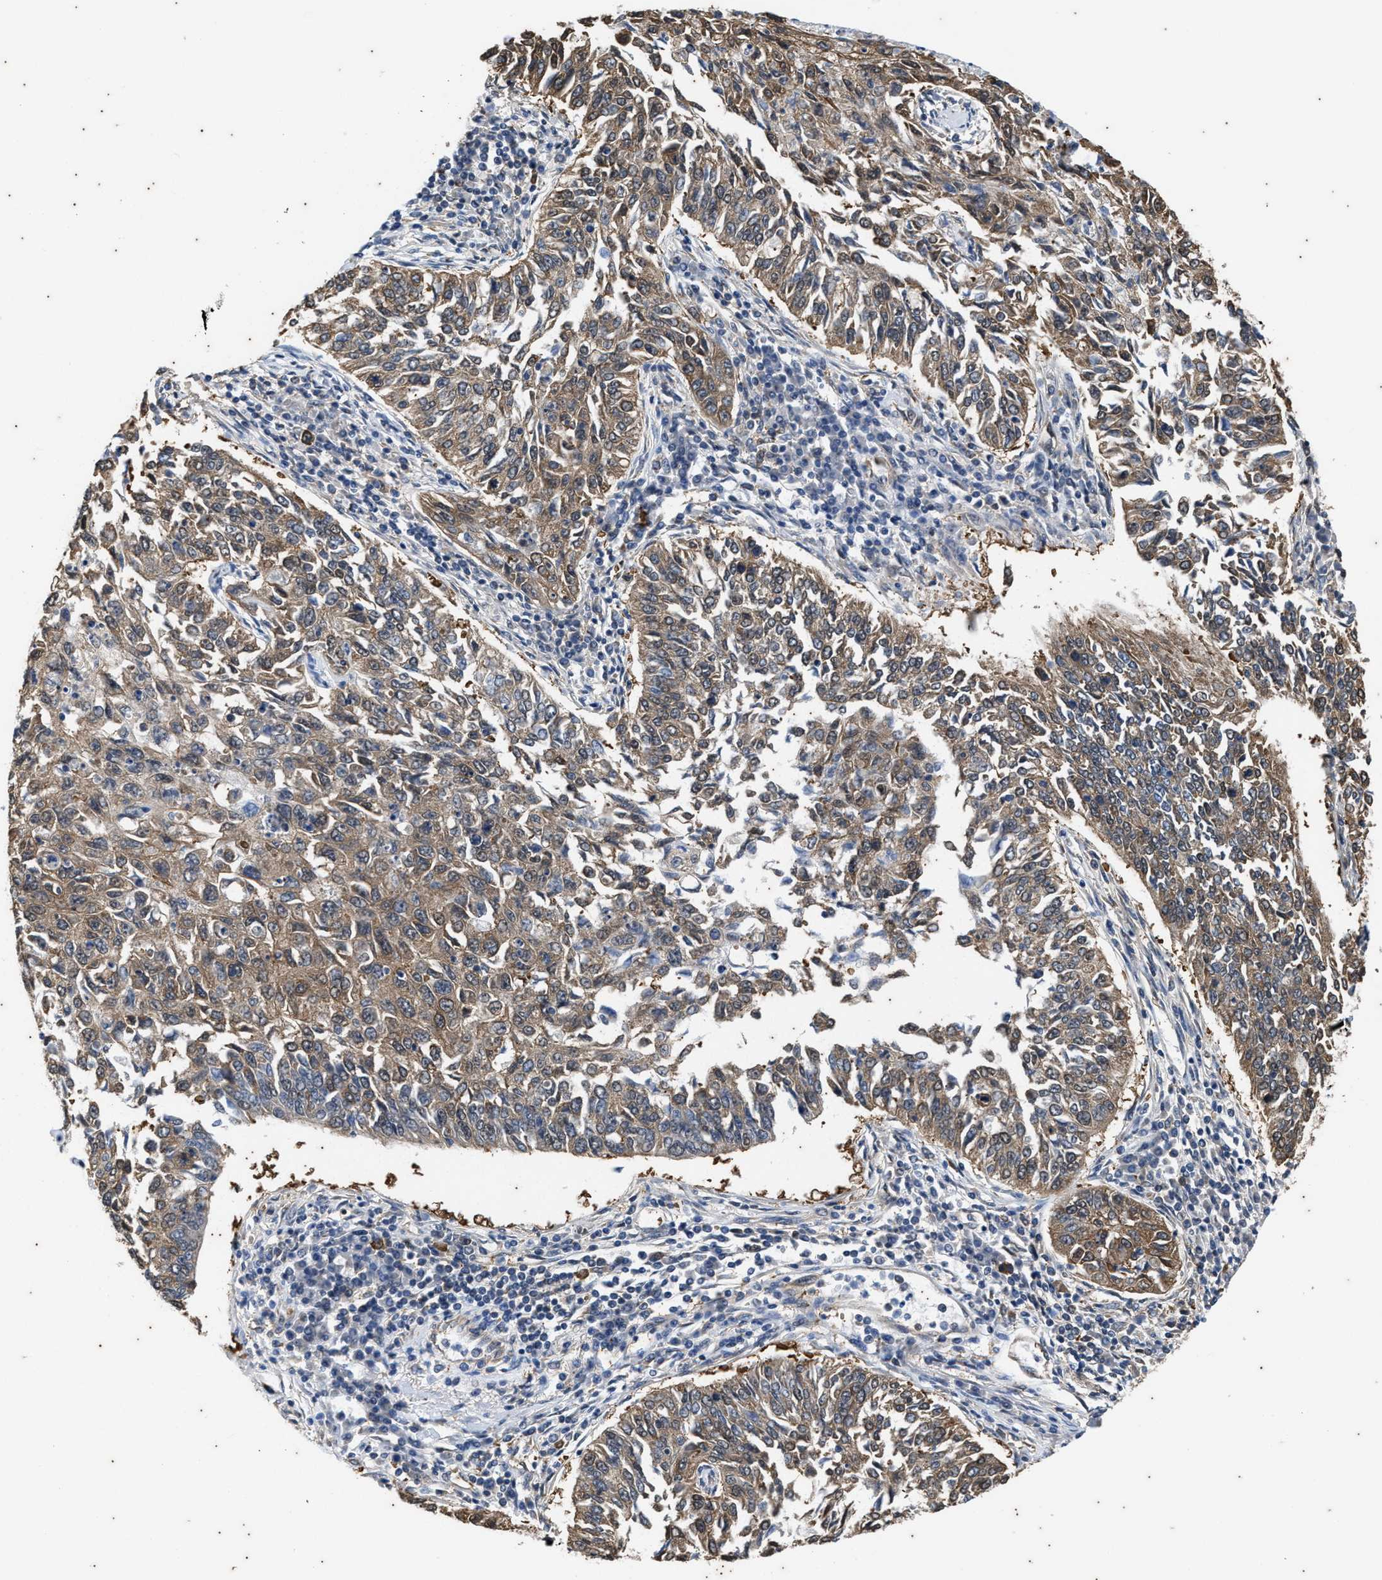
{"staining": {"intensity": "moderate", "quantity": ">75%", "location": "cytoplasmic/membranous"}, "tissue": "lung cancer", "cell_type": "Tumor cells", "image_type": "cancer", "snomed": [{"axis": "morphology", "description": "Normal tissue, NOS"}, {"axis": "morphology", "description": "Squamous cell carcinoma, NOS"}, {"axis": "topography", "description": "Cartilage tissue"}, {"axis": "topography", "description": "Bronchus"}, {"axis": "topography", "description": "Lung"}], "caption": "Human lung cancer stained with a protein marker reveals moderate staining in tumor cells.", "gene": "COX19", "patient": {"sex": "female", "age": 49}}